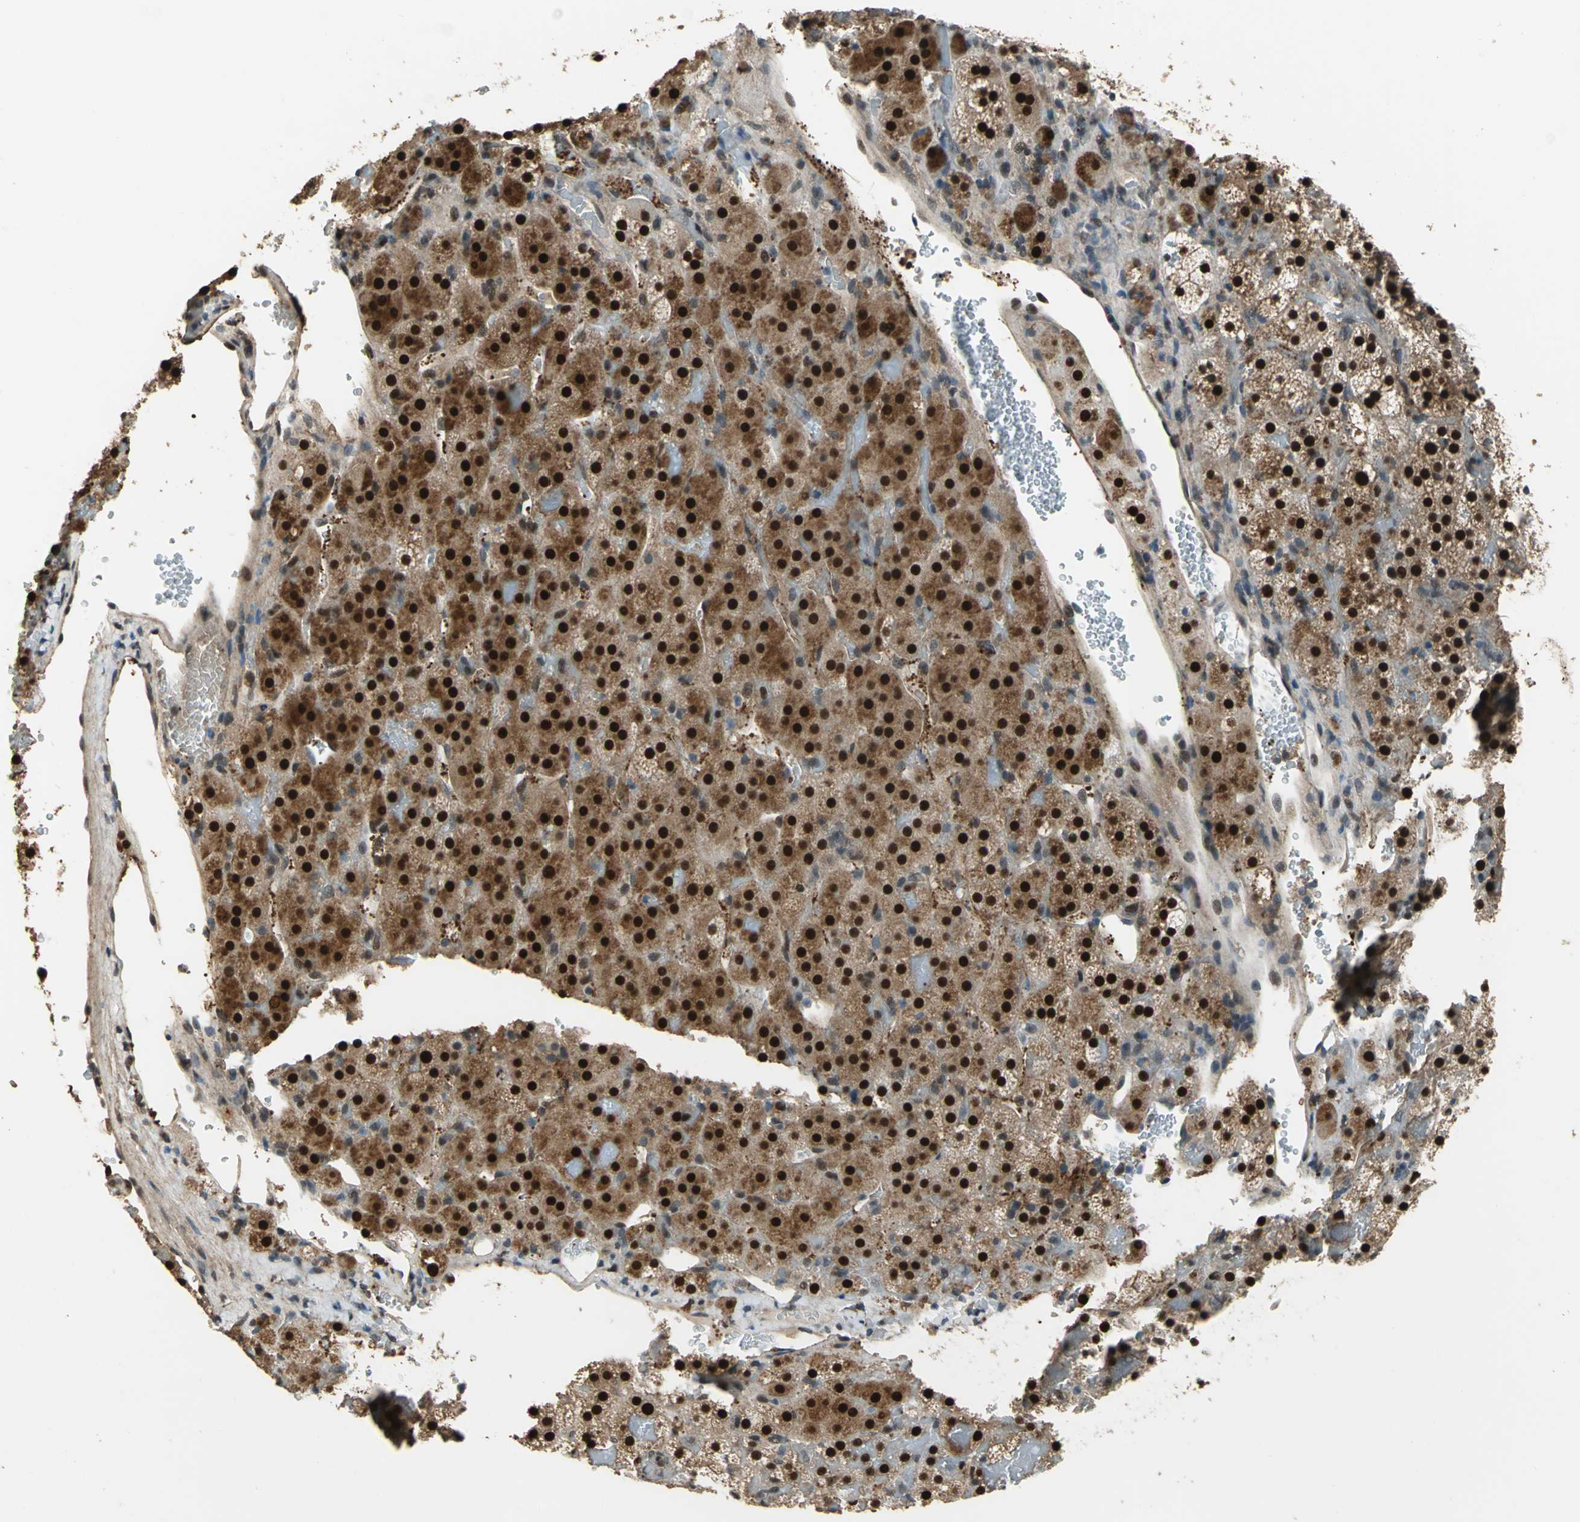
{"staining": {"intensity": "strong", "quantity": ">75%", "location": "cytoplasmic/membranous,nuclear"}, "tissue": "adrenal gland", "cell_type": "Glandular cells", "image_type": "normal", "snomed": [{"axis": "morphology", "description": "Normal tissue, NOS"}, {"axis": "topography", "description": "Adrenal gland"}], "caption": "Immunohistochemical staining of benign human adrenal gland exhibits high levels of strong cytoplasmic/membranous,nuclear expression in about >75% of glandular cells. (IHC, brightfield microscopy, high magnification).", "gene": "MIS18BP1", "patient": {"sex": "female", "age": 59}}